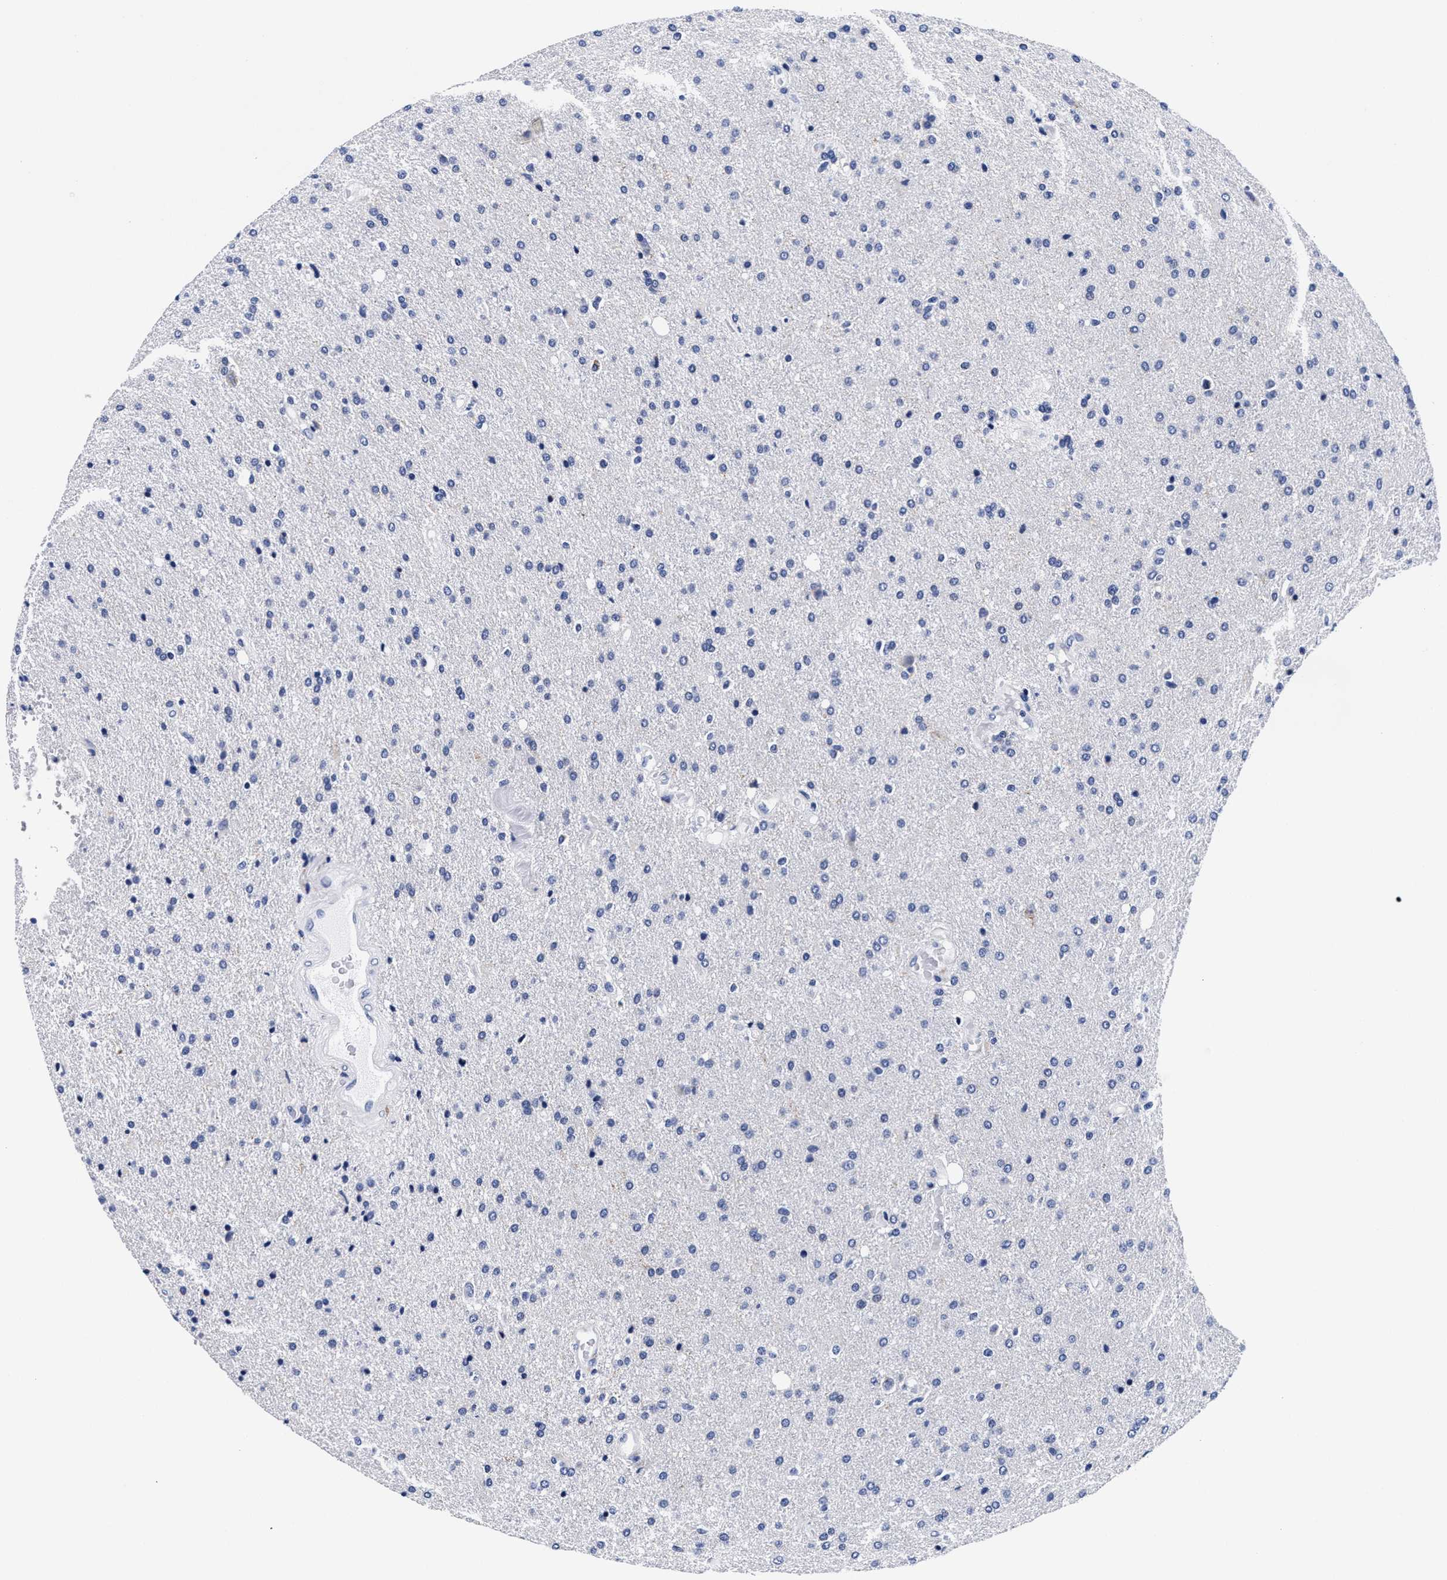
{"staining": {"intensity": "negative", "quantity": "none", "location": "none"}, "tissue": "glioma", "cell_type": "Tumor cells", "image_type": "cancer", "snomed": [{"axis": "morphology", "description": "Glioma, malignant, High grade"}, {"axis": "topography", "description": "Brain"}], "caption": "High power microscopy histopathology image of an IHC photomicrograph of malignant high-grade glioma, revealing no significant positivity in tumor cells.", "gene": "RAB3B", "patient": {"sex": "male", "age": 72}}